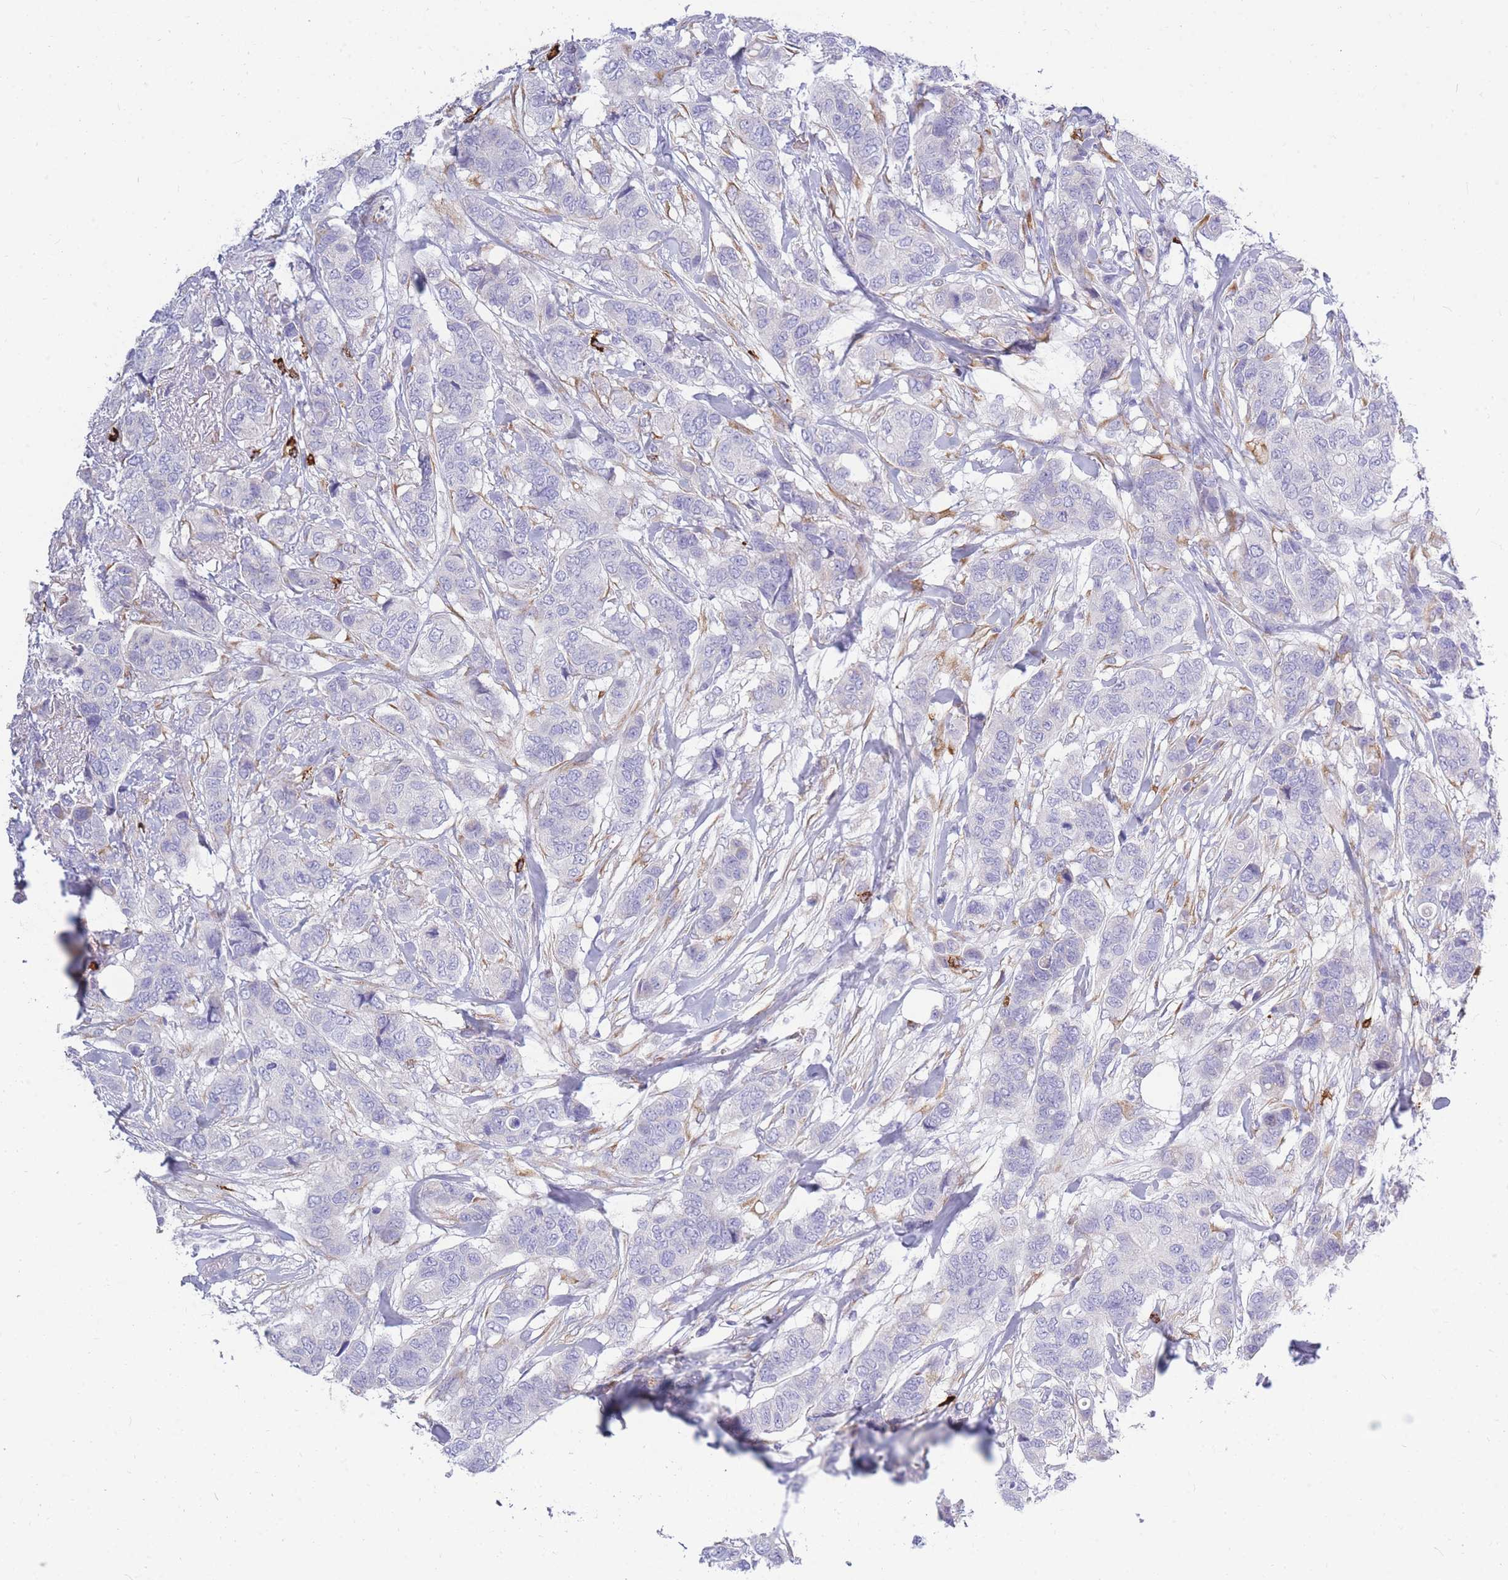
{"staining": {"intensity": "negative", "quantity": "none", "location": "none"}, "tissue": "breast cancer", "cell_type": "Tumor cells", "image_type": "cancer", "snomed": [{"axis": "morphology", "description": "Lobular carcinoma"}, {"axis": "topography", "description": "Breast"}], "caption": "Breast cancer stained for a protein using immunohistochemistry (IHC) reveals no positivity tumor cells.", "gene": "TPSD1", "patient": {"sex": "female", "age": 51}}